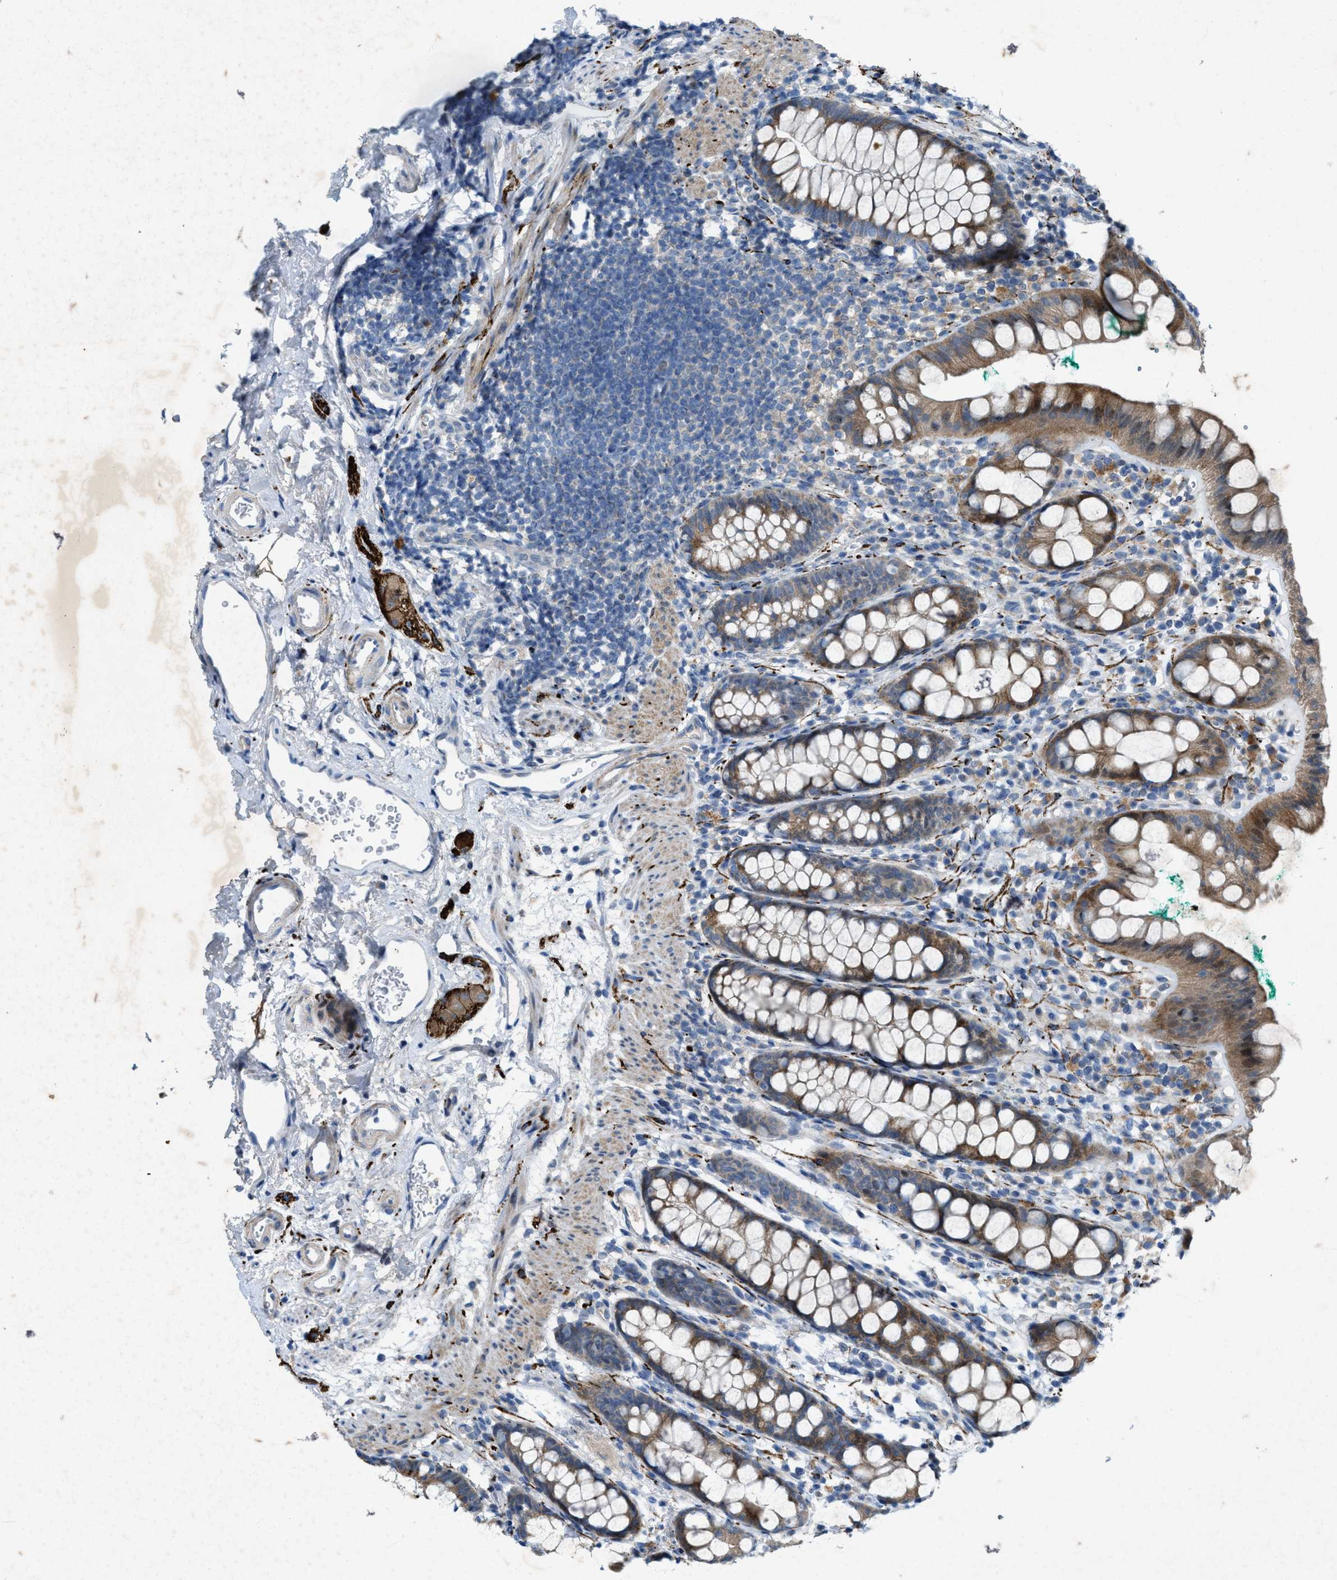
{"staining": {"intensity": "moderate", "quantity": "25%-75%", "location": "cytoplasmic/membranous"}, "tissue": "rectum", "cell_type": "Glandular cells", "image_type": "normal", "snomed": [{"axis": "morphology", "description": "Normal tissue, NOS"}, {"axis": "topography", "description": "Rectum"}], "caption": "Glandular cells show medium levels of moderate cytoplasmic/membranous staining in approximately 25%-75% of cells in normal rectum.", "gene": "URGCP", "patient": {"sex": "female", "age": 65}}